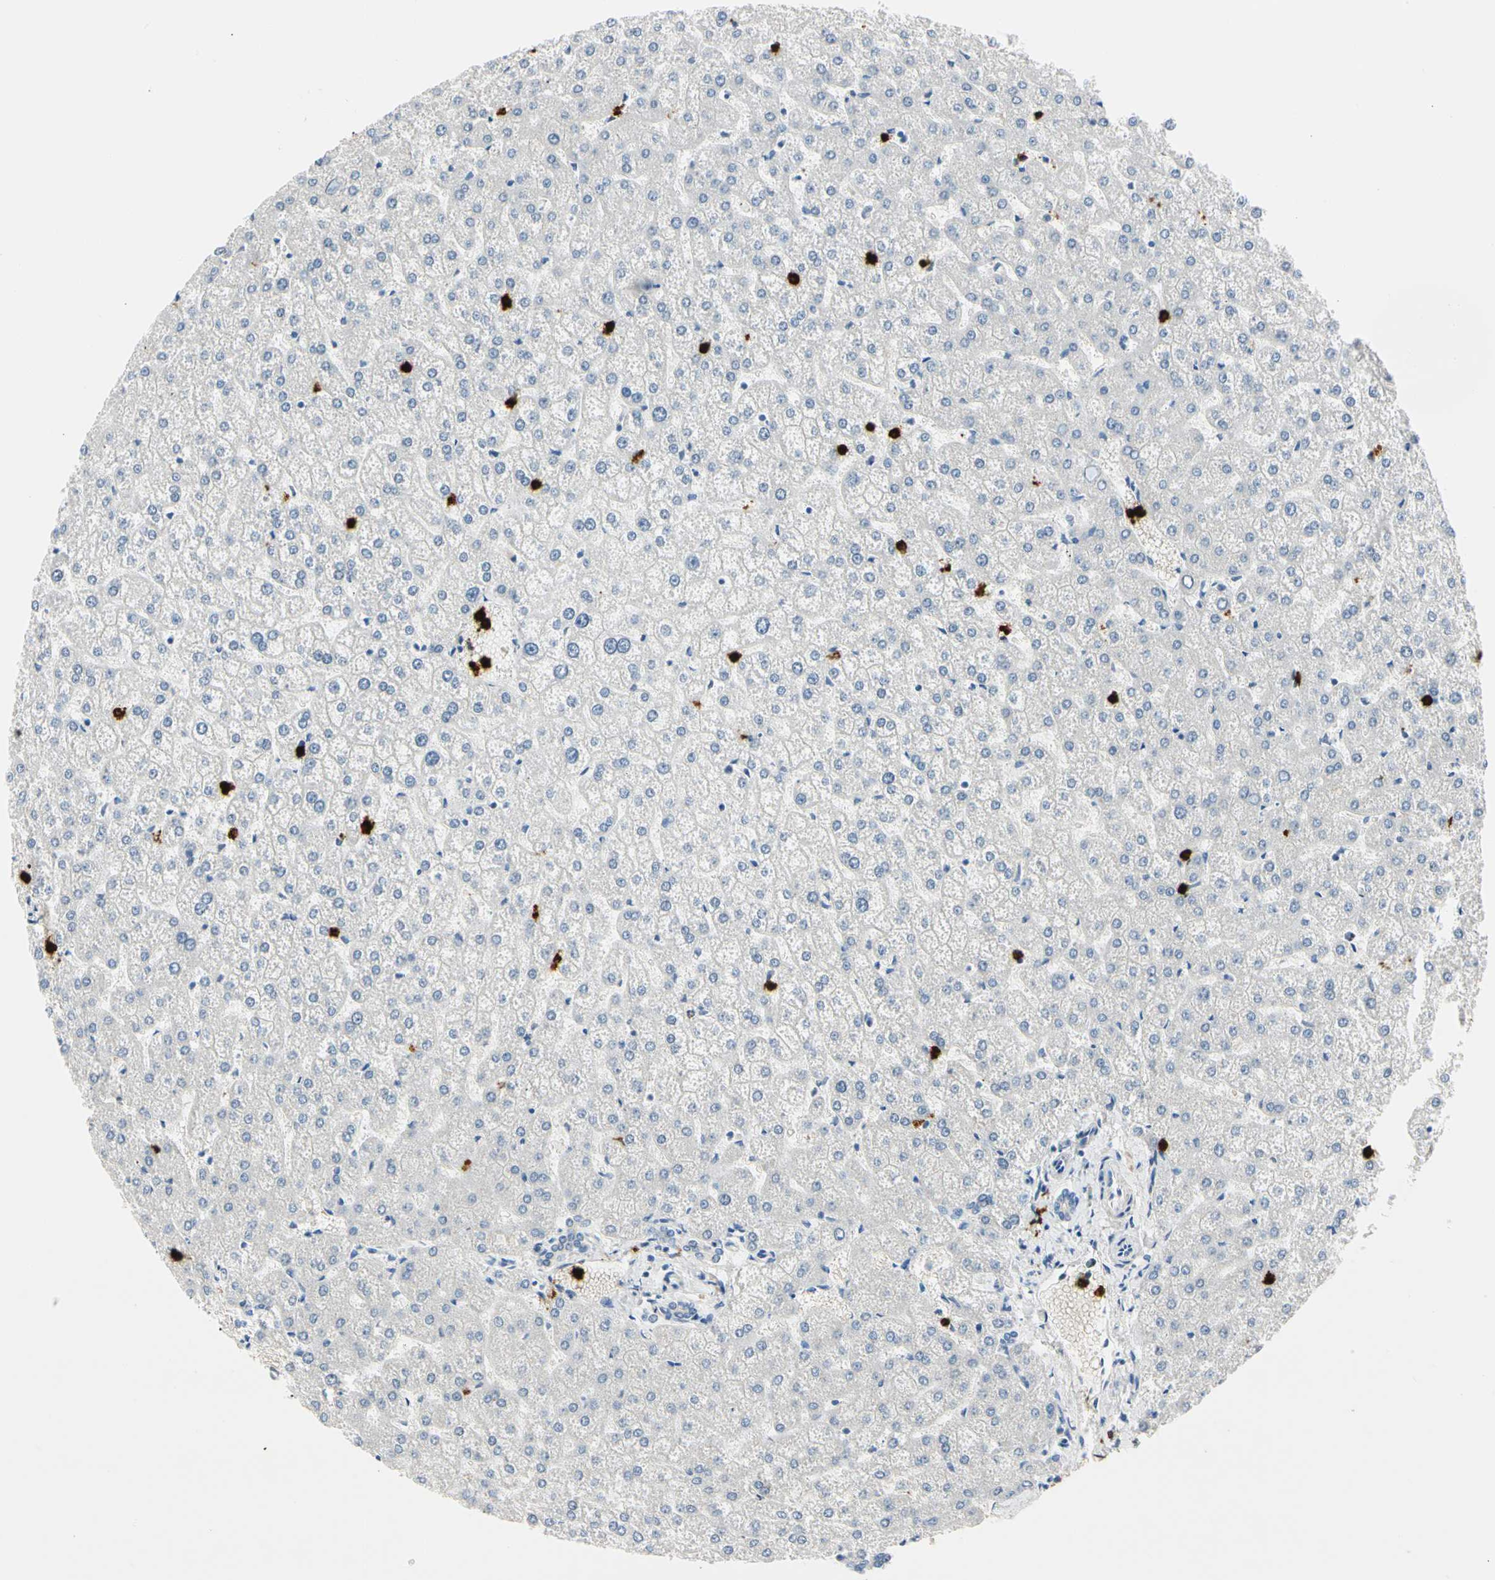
{"staining": {"intensity": "negative", "quantity": "none", "location": "none"}, "tissue": "liver", "cell_type": "Cholangiocytes", "image_type": "normal", "snomed": [{"axis": "morphology", "description": "Normal tissue, NOS"}, {"axis": "topography", "description": "Liver"}], "caption": "An IHC histopathology image of unremarkable liver is shown. There is no staining in cholangiocytes of liver.", "gene": "TRAF5", "patient": {"sex": "female", "age": 32}}